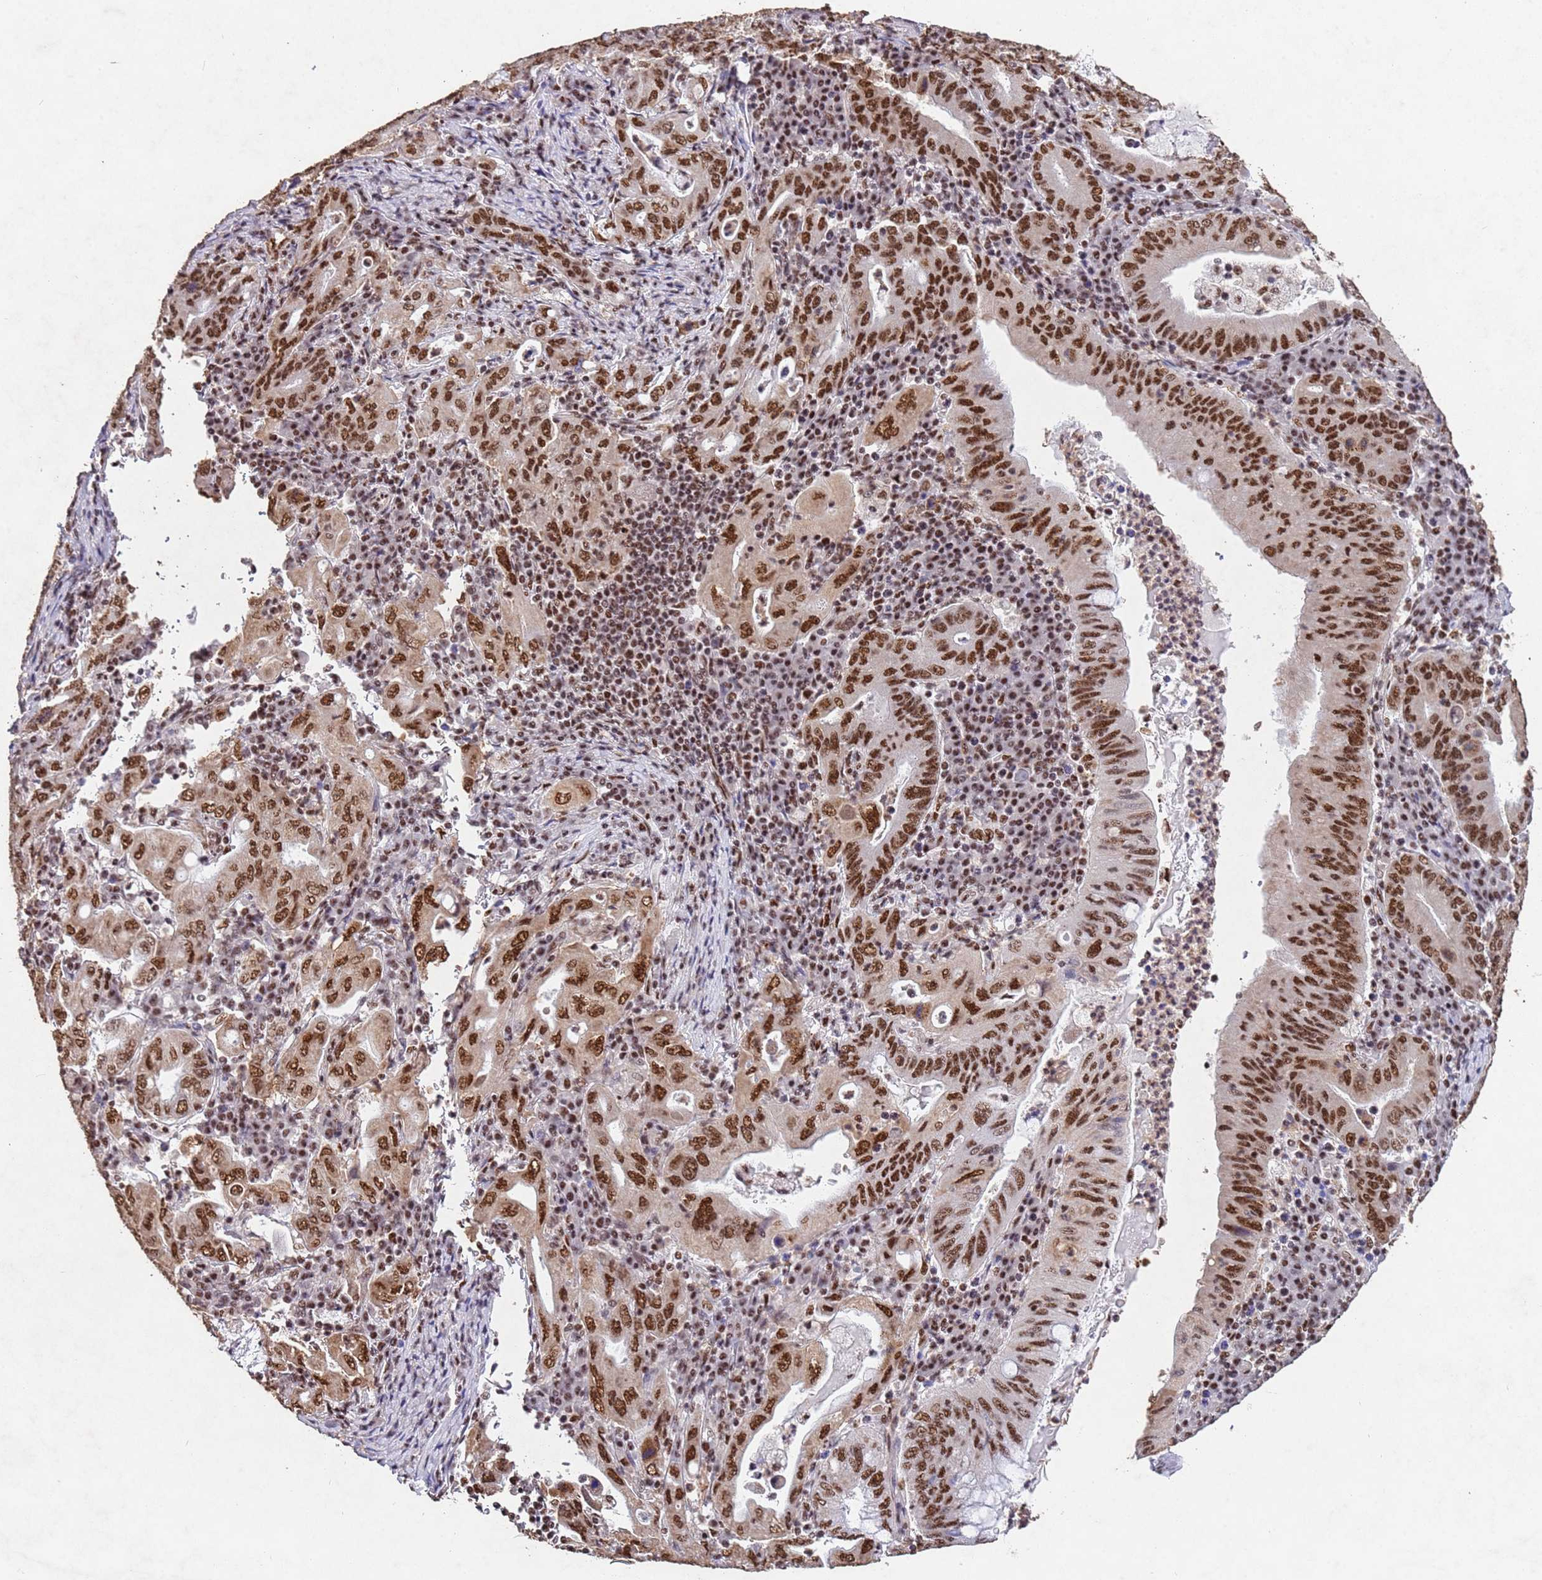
{"staining": {"intensity": "strong", "quantity": ">75%", "location": "nuclear"}, "tissue": "stomach cancer", "cell_type": "Tumor cells", "image_type": "cancer", "snomed": [{"axis": "morphology", "description": "Normal tissue, NOS"}, {"axis": "morphology", "description": "Adenocarcinoma, NOS"}, {"axis": "topography", "description": "Esophagus"}, {"axis": "topography", "description": "Stomach, upper"}, {"axis": "topography", "description": "Peripheral nerve tissue"}], "caption": "This photomicrograph shows IHC staining of stomach adenocarcinoma, with high strong nuclear positivity in approximately >75% of tumor cells.", "gene": "ESF1", "patient": {"sex": "male", "age": 62}}